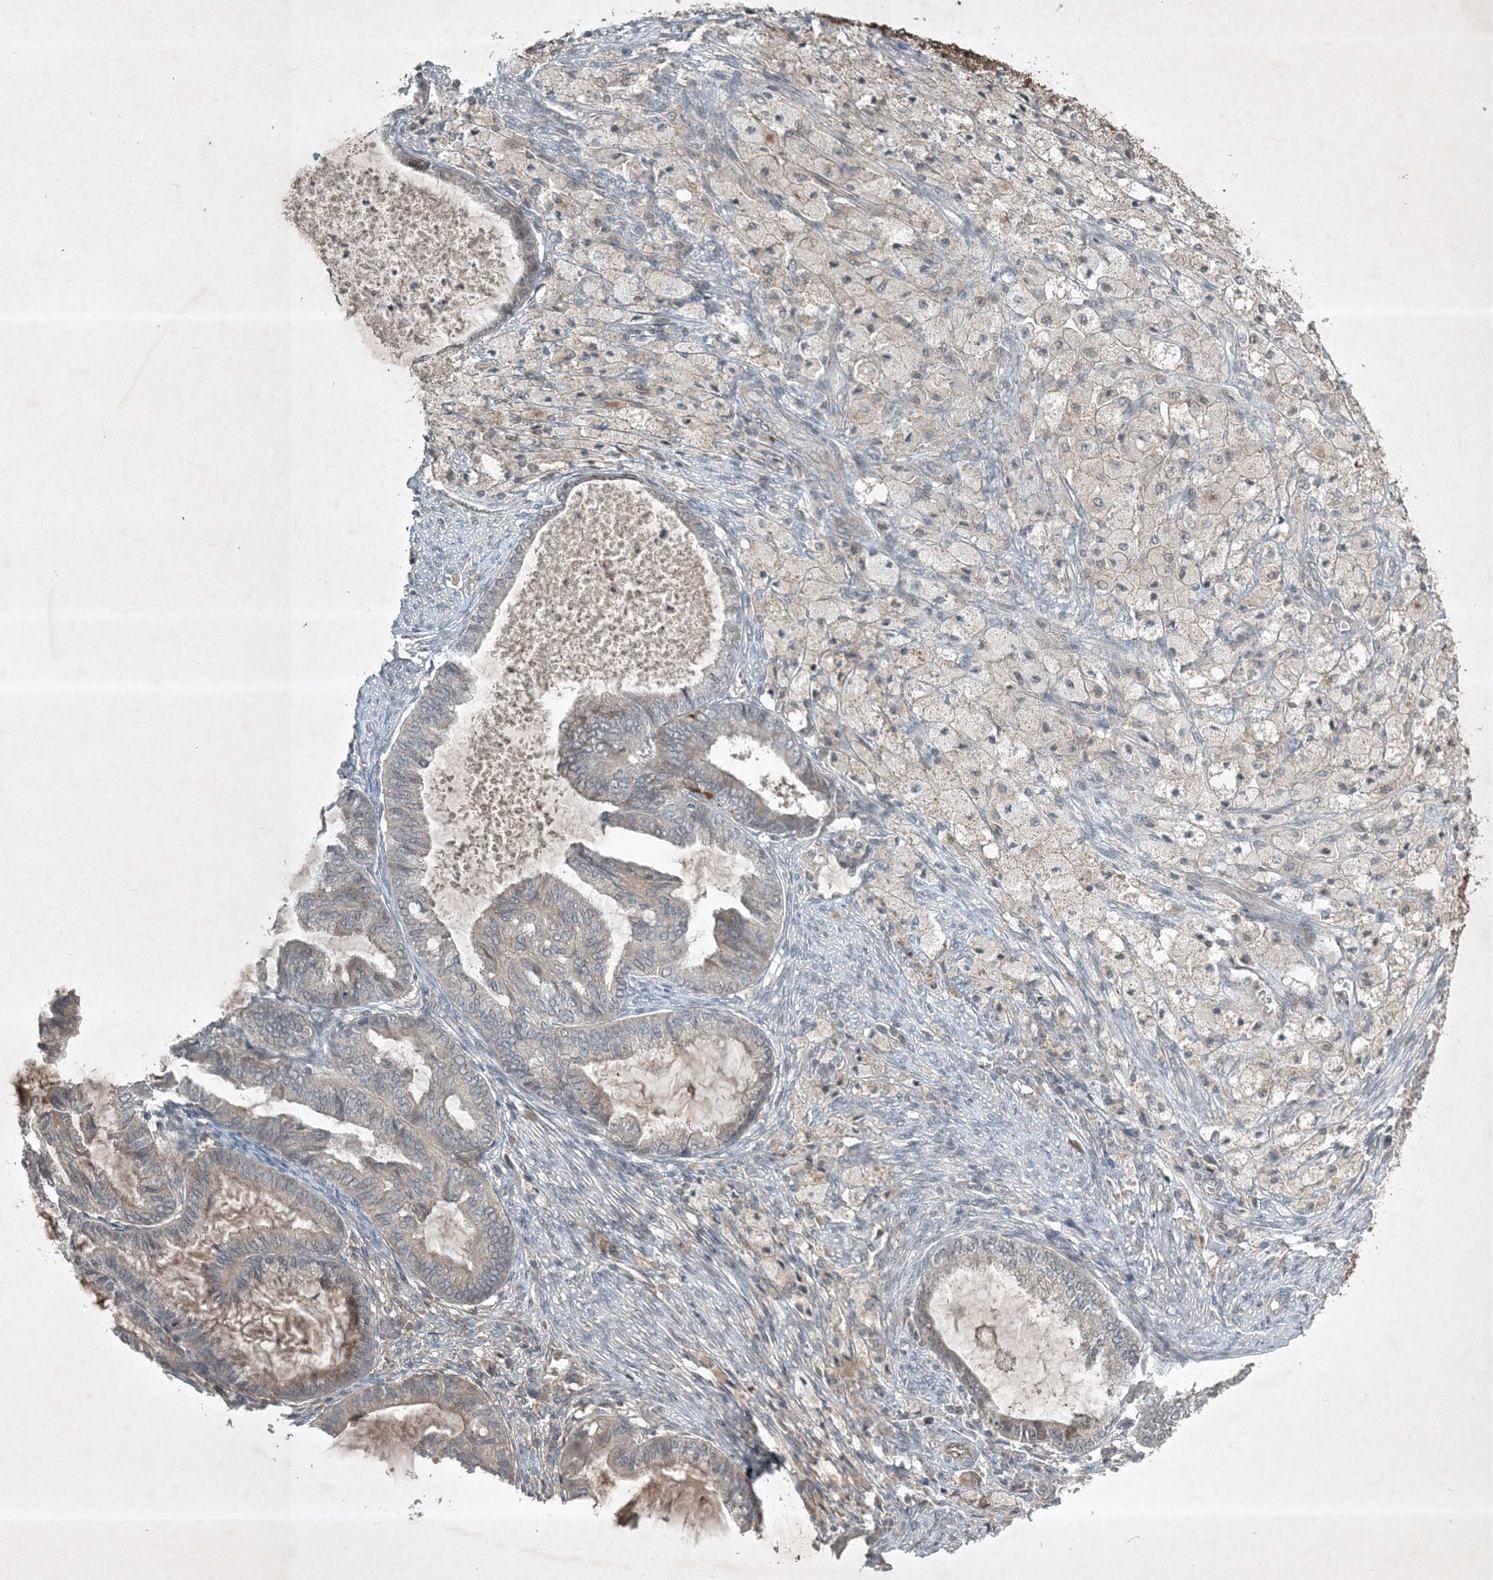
{"staining": {"intensity": "negative", "quantity": "none", "location": "none"}, "tissue": "cervical cancer", "cell_type": "Tumor cells", "image_type": "cancer", "snomed": [{"axis": "morphology", "description": "Normal tissue, NOS"}, {"axis": "morphology", "description": "Adenocarcinoma, NOS"}, {"axis": "topography", "description": "Cervix"}, {"axis": "topography", "description": "Endometrium"}], "caption": "The photomicrograph reveals no significant expression in tumor cells of cervical cancer.", "gene": "TNFAIP6", "patient": {"sex": "female", "age": 86}}